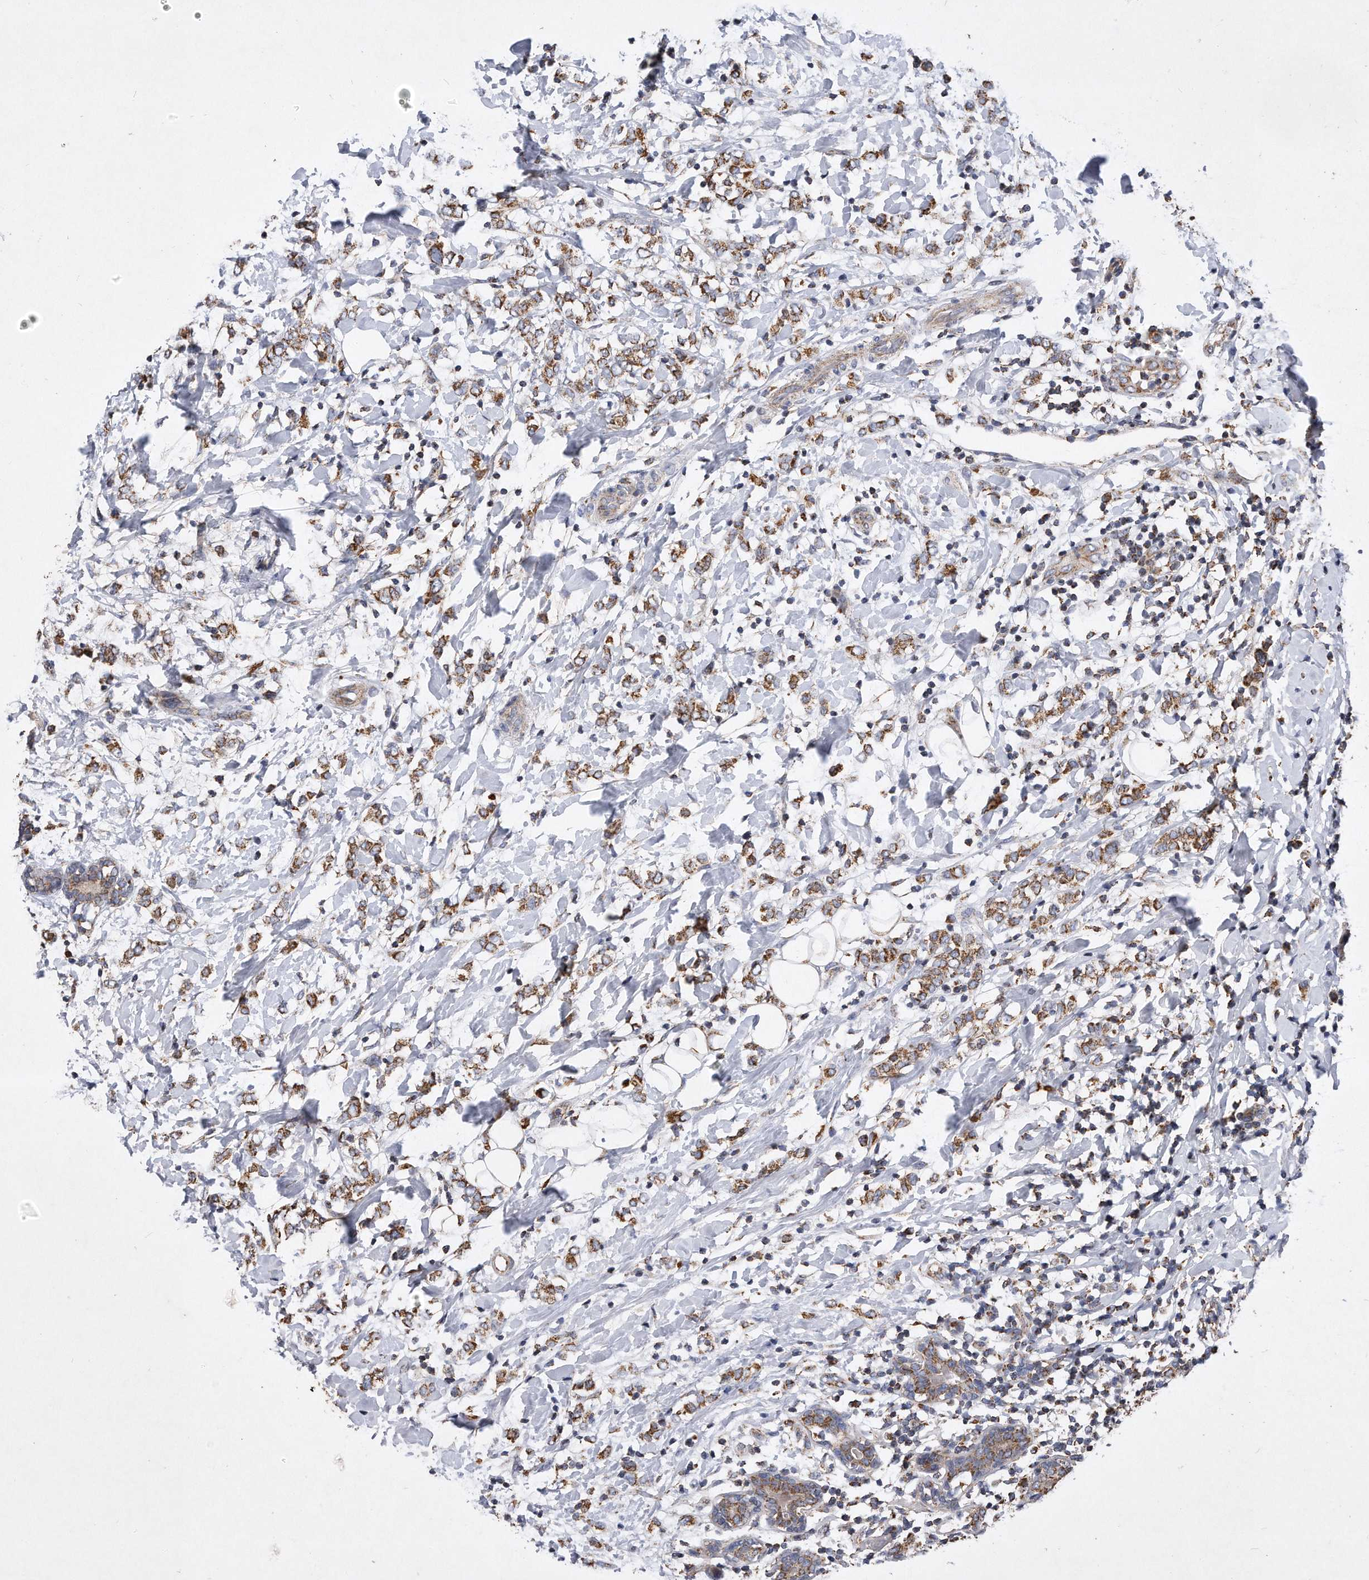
{"staining": {"intensity": "moderate", "quantity": ">75%", "location": "cytoplasmic/membranous"}, "tissue": "breast cancer", "cell_type": "Tumor cells", "image_type": "cancer", "snomed": [{"axis": "morphology", "description": "Normal tissue, NOS"}, {"axis": "morphology", "description": "Lobular carcinoma"}, {"axis": "topography", "description": "Breast"}], "caption": "IHC histopathology image of neoplastic tissue: breast lobular carcinoma stained using immunohistochemistry (IHC) exhibits medium levels of moderate protein expression localized specifically in the cytoplasmic/membranous of tumor cells, appearing as a cytoplasmic/membranous brown color.", "gene": "PPP5C", "patient": {"sex": "female", "age": 47}}